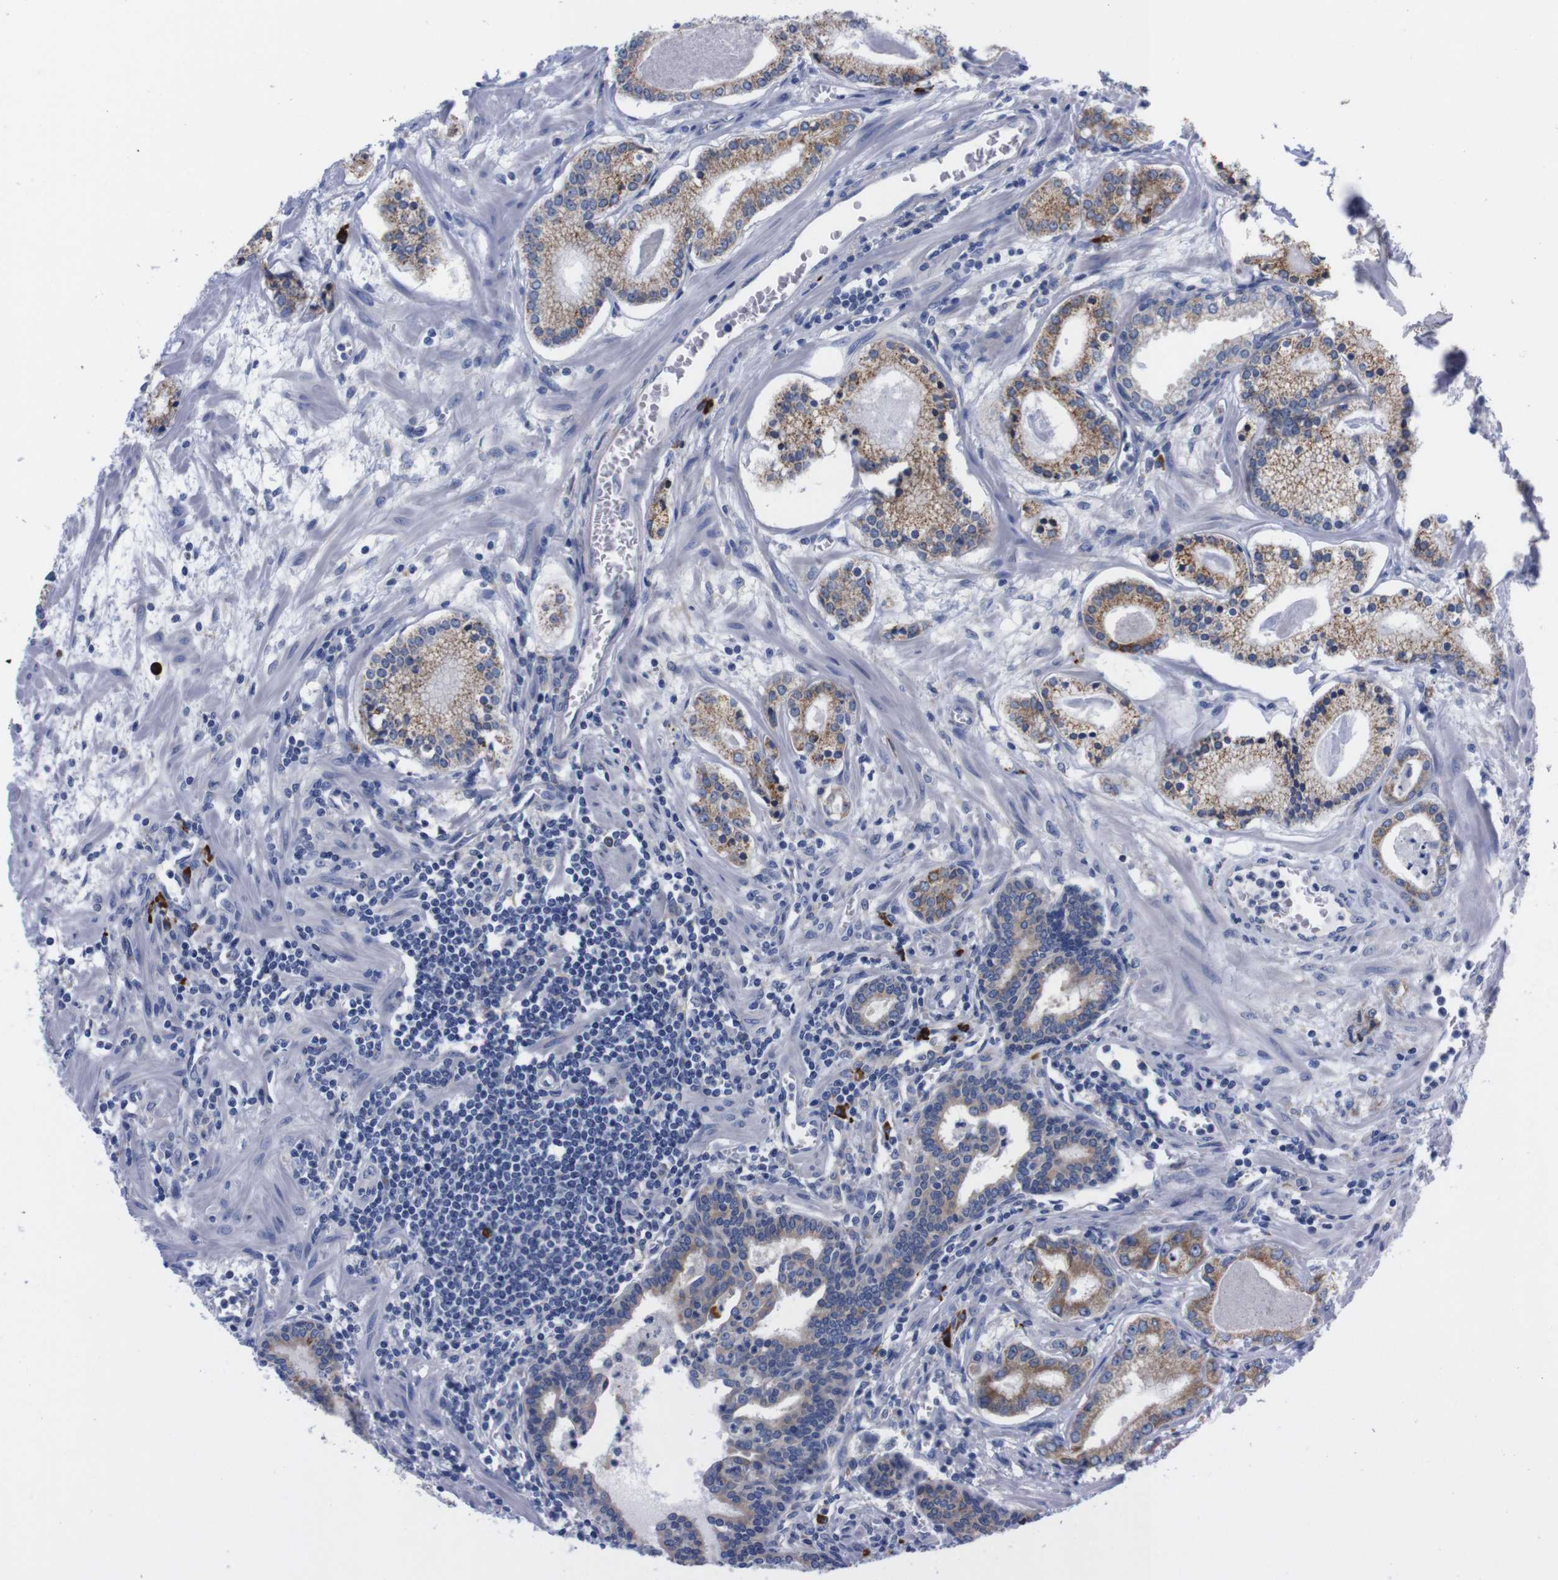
{"staining": {"intensity": "weak", "quantity": "25%-75%", "location": "cytoplasmic/membranous"}, "tissue": "prostate cancer", "cell_type": "Tumor cells", "image_type": "cancer", "snomed": [{"axis": "morphology", "description": "Adenocarcinoma, Low grade"}, {"axis": "topography", "description": "Prostate"}], "caption": "This micrograph exhibits prostate adenocarcinoma (low-grade) stained with immunohistochemistry to label a protein in brown. The cytoplasmic/membranous of tumor cells show weak positivity for the protein. Nuclei are counter-stained blue.", "gene": "NEBL", "patient": {"sex": "male", "age": 59}}